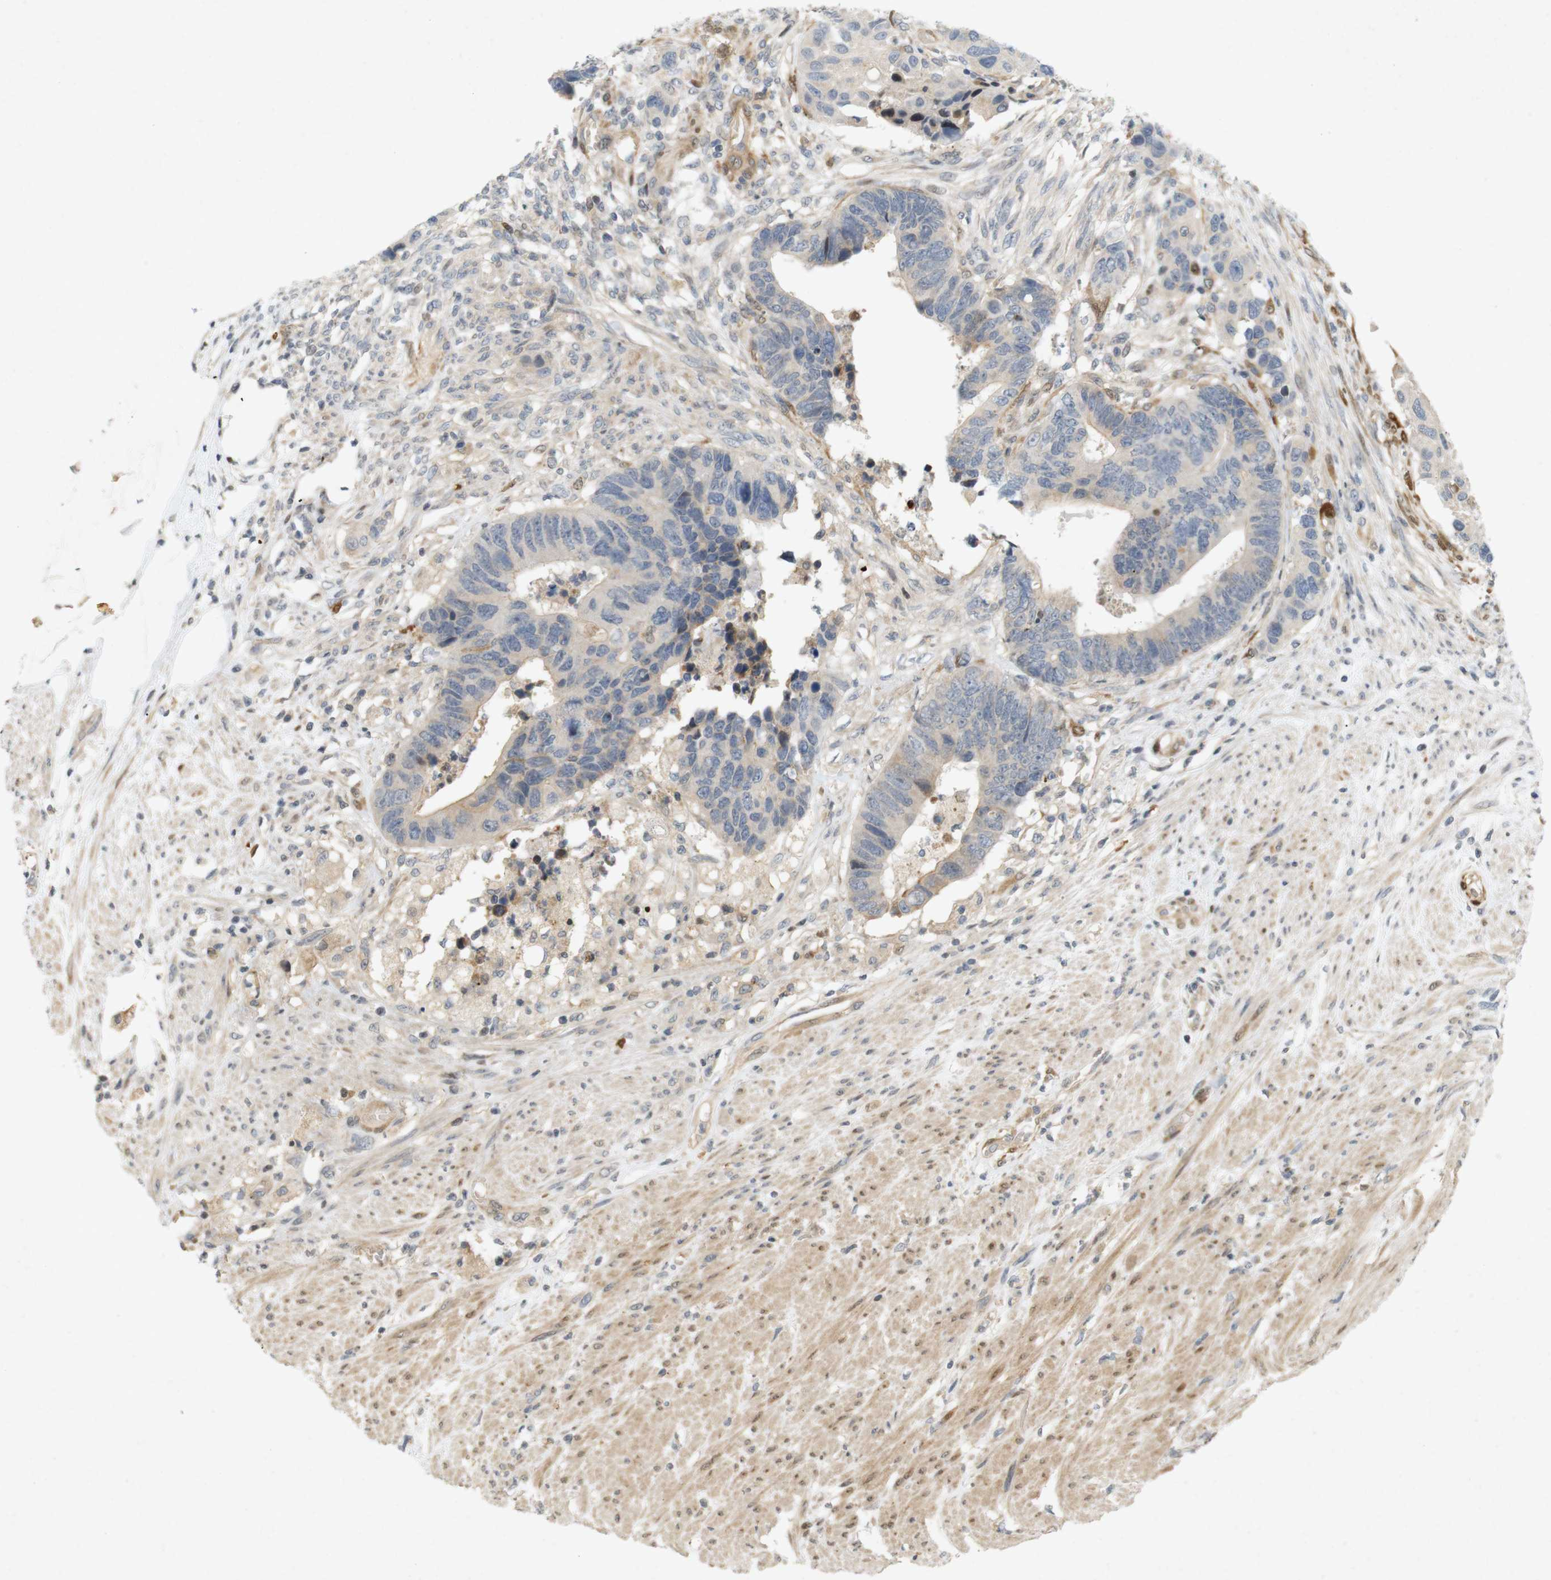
{"staining": {"intensity": "weak", "quantity": "<25%", "location": "cytoplasmic/membranous"}, "tissue": "colorectal cancer", "cell_type": "Tumor cells", "image_type": "cancer", "snomed": [{"axis": "morphology", "description": "Adenocarcinoma, NOS"}, {"axis": "topography", "description": "Rectum"}], "caption": "High magnification brightfield microscopy of colorectal adenocarcinoma stained with DAB (3,3'-diaminobenzidine) (brown) and counterstained with hematoxylin (blue): tumor cells show no significant positivity.", "gene": "PPP1R14A", "patient": {"sex": "male", "age": 51}}